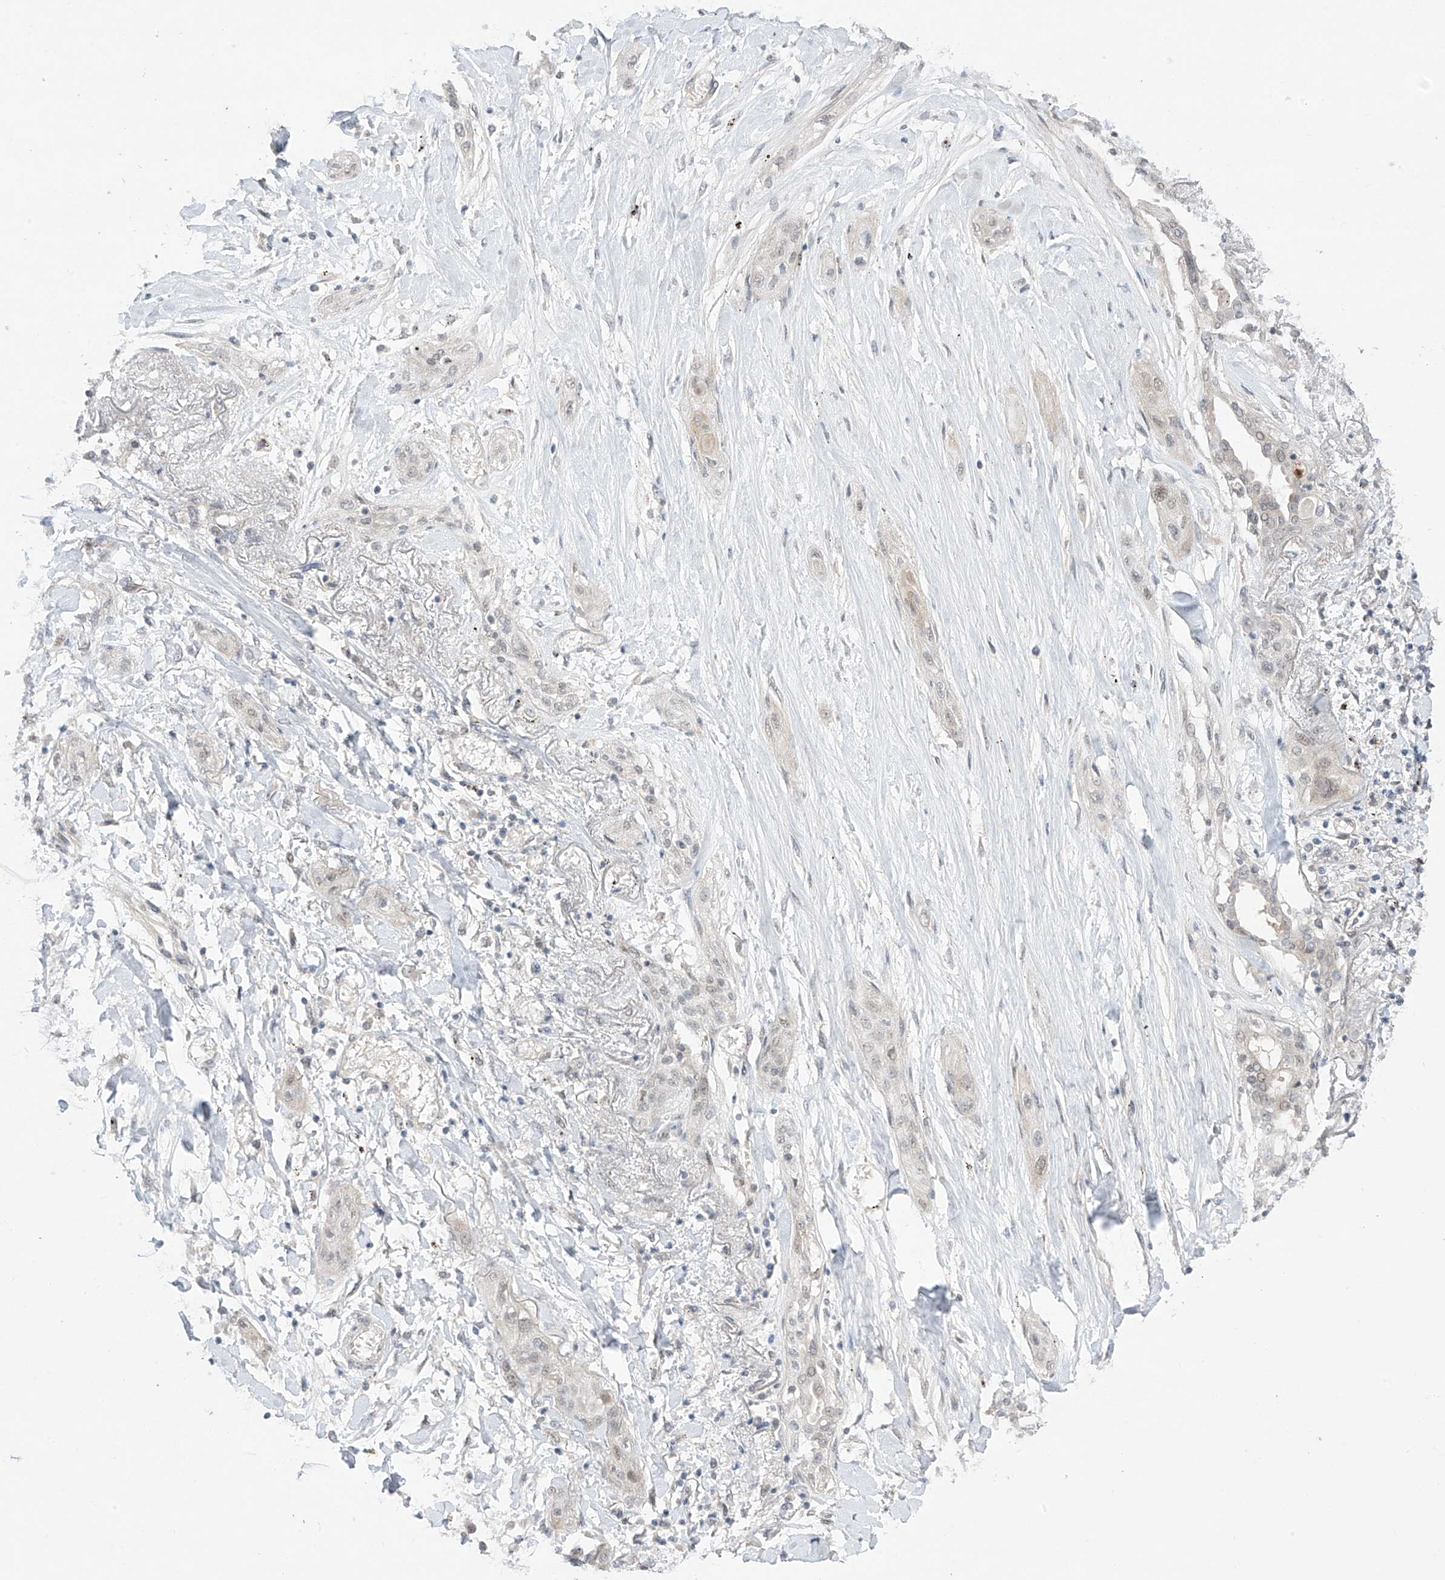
{"staining": {"intensity": "weak", "quantity": "25%-75%", "location": "nuclear"}, "tissue": "lung cancer", "cell_type": "Tumor cells", "image_type": "cancer", "snomed": [{"axis": "morphology", "description": "Squamous cell carcinoma, NOS"}, {"axis": "topography", "description": "Lung"}], "caption": "This photomicrograph demonstrates immunohistochemistry staining of lung cancer (squamous cell carcinoma), with low weak nuclear staining in about 25%-75% of tumor cells.", "gene": "OGT", "patient": {"sex": "female", "age": 47}}